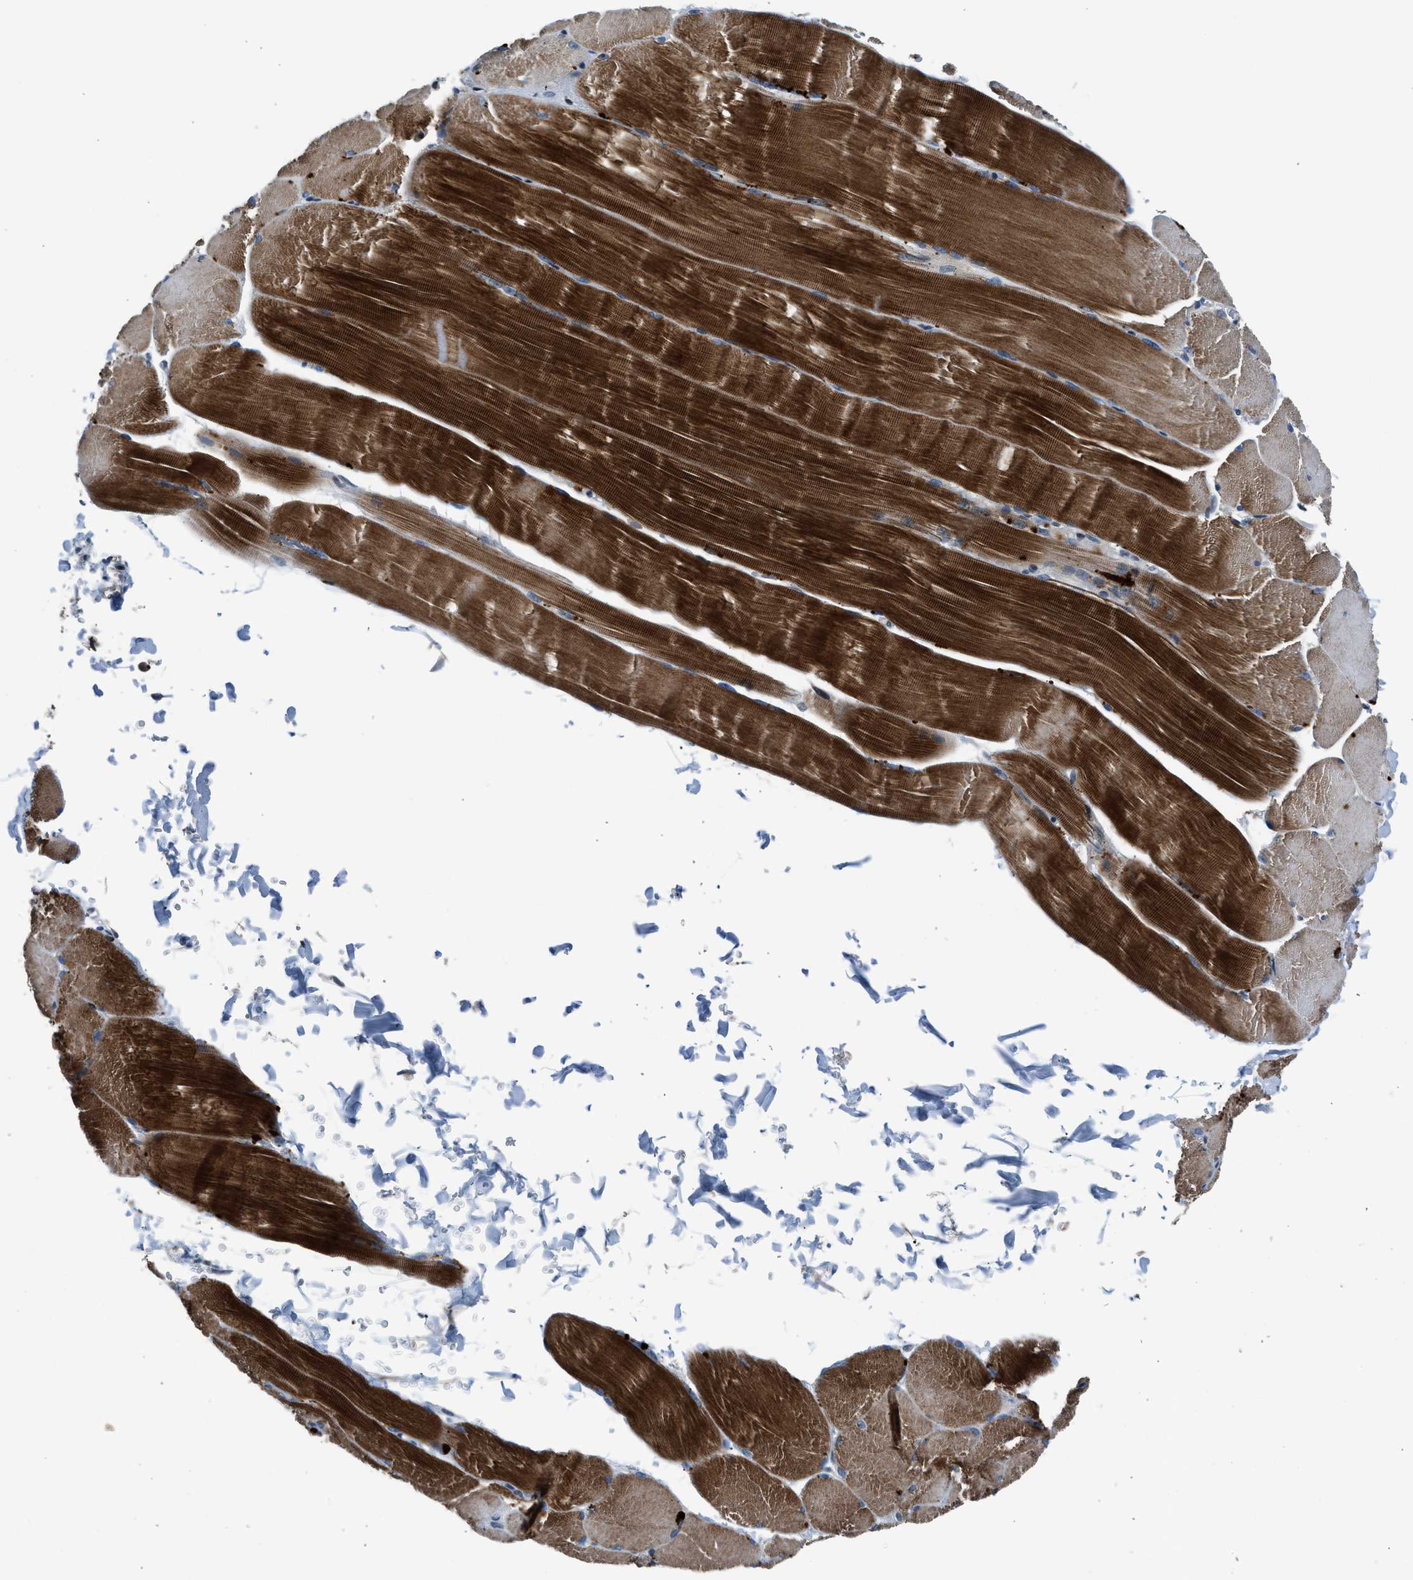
{"staining": {"intensity": "strong", "quantity": ">75%", "location": "cytoplasmic/membranous"}, "tissue": "skeletal muscle", "cell_type": "Myocytes", "image_type": "normal", "snomed": [{"axis": "morphology", "description": "Normal tissue, NOS"}, {"axis": "topography", "description": "Skin"}, {"axis": "topography", "description": "Skeletal muscle"}], "caption": "The photomicrograph reveals staining of benign skeletal muscle, revealing strong cytoplasmic/membranous protein staining (brown color) within myocytes.", "gene": "LMLN", "patient": {"sex": "male", "age": 83}}